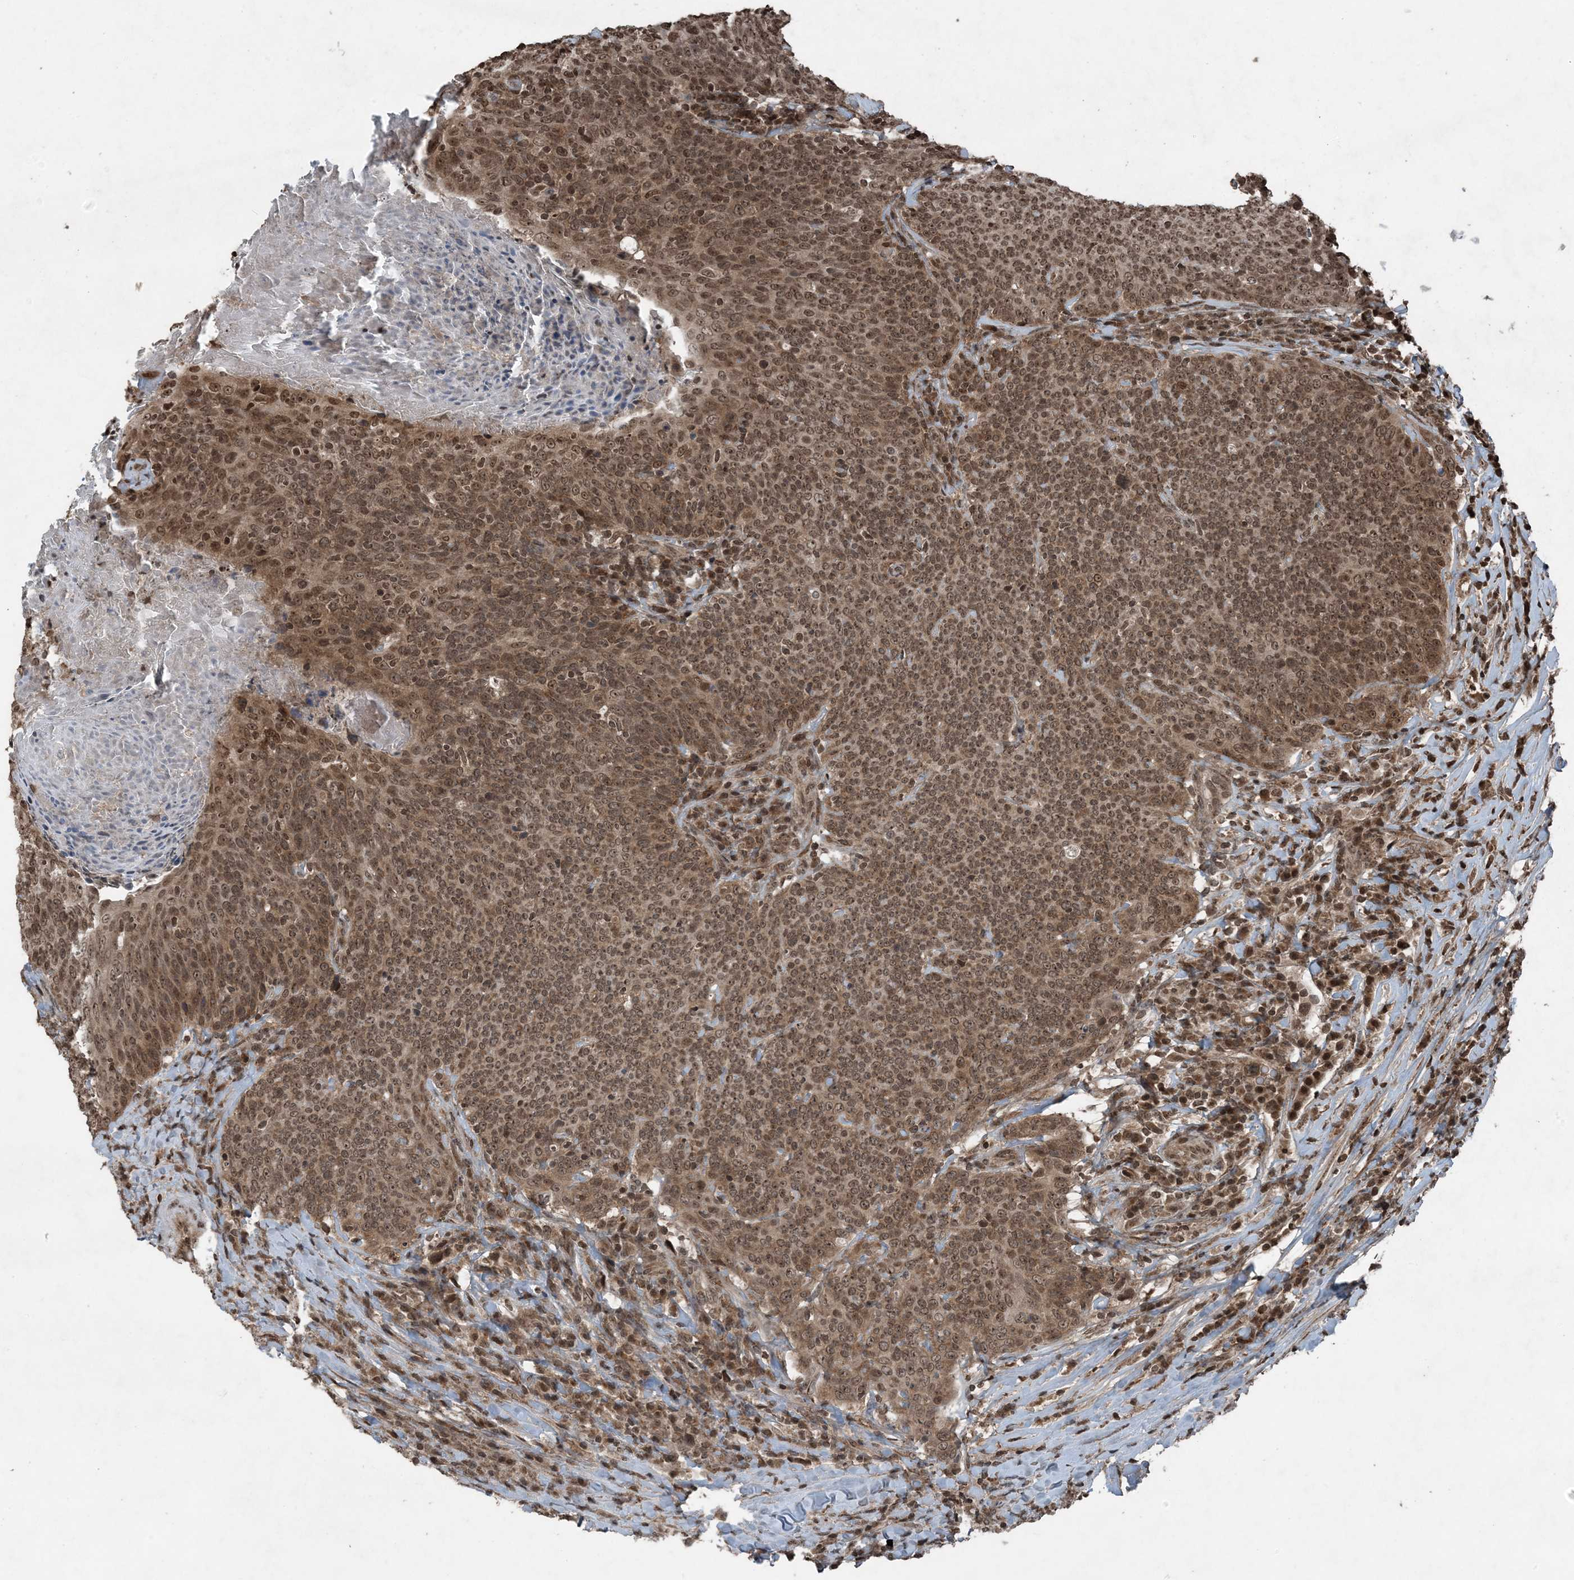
{"staining": {"intensity": "moderate", "quantity": ">75%", "location": "cytoplasmic/membranous,nuclear"}, "tissue": "head and neck cancer", "cell_type": "Tumor cells", "image_type": "cancer", "snomed": [{"axis": "morphology", "description": "Squamous cell carcinoma, NOS"}, {"axis": "morphology", "description": "Squamous cell carcinoma, metastatic, NOS"}, {"axis": "topography", "description": "Lymph node"}, {"axis": "topography", "description": "Head-Neck"}], "caption": "Protein staining reveals moderate cytoplasmic/membranous and nuclear staining in about >75% of tumor cells in squamous cell carcinoma (head and neck).", "gene": "ZFAND2B", "patient": {"sex": "male", "age": 62}}